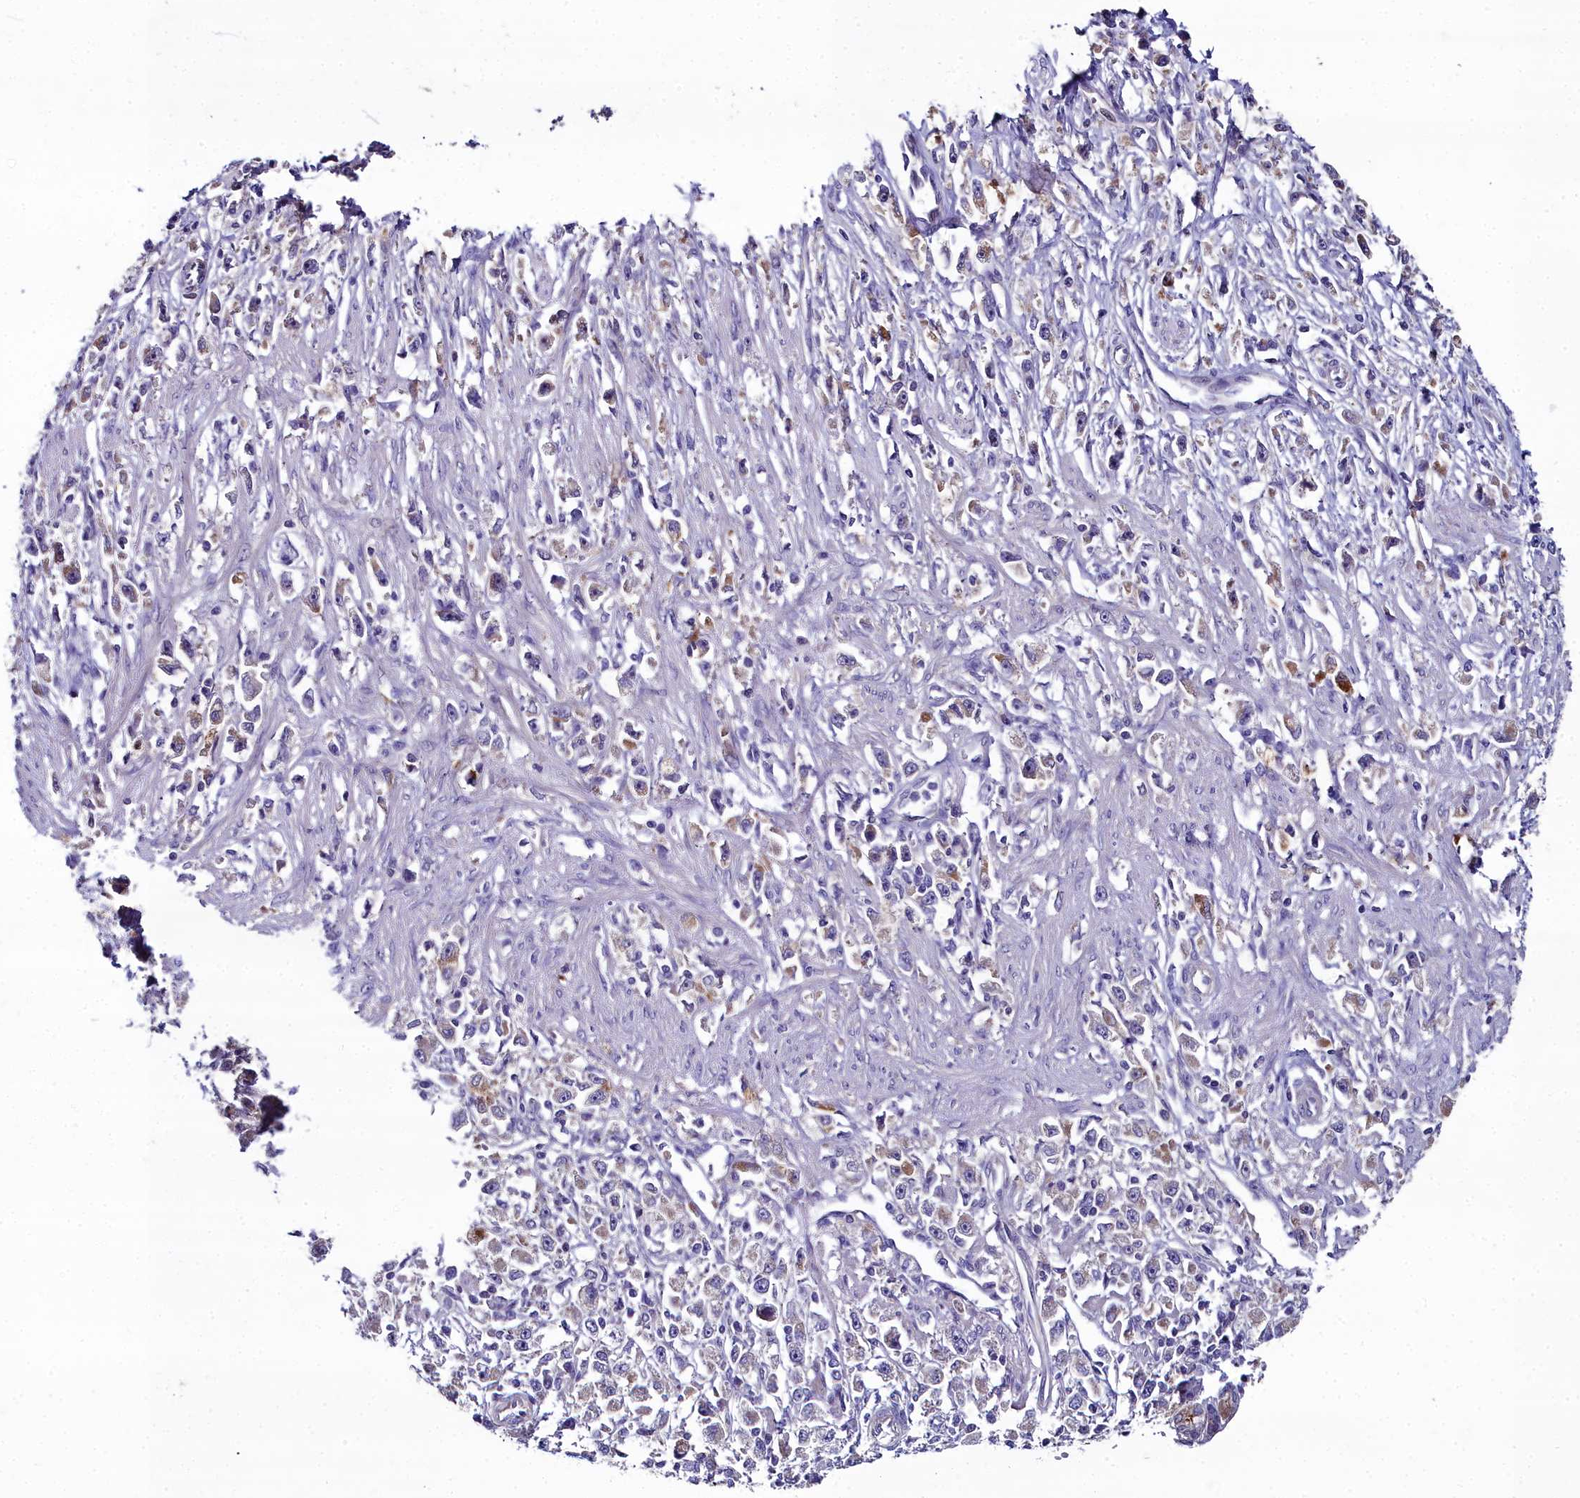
{"staining": {"intensity": "moderate", "quantity": "25%-75%", "location": "cytoplasmic/membranous"}, "tissue": "stomach cancer", "cell_type": "Tumor cells", "image_type": "cancer", "snomed": [{"axis": "morphology", "description": "Adenocarcinoma, NOS"}, {"axis": "topography", "description": "Stomach"}], "caption": "High-magnification brightfield microscopy of stomach adenocarcinoma stained with DAB (3,3'-diaminobenzidine) (brown) and counterstained with hematoxylin (blue). tumor cells exhibit moderate cytoplasmic/membranous positivity is seen in approximately25%-75% of cells.", "gene": "NT5M", "patient": {"sex": "female", "age": 59}}